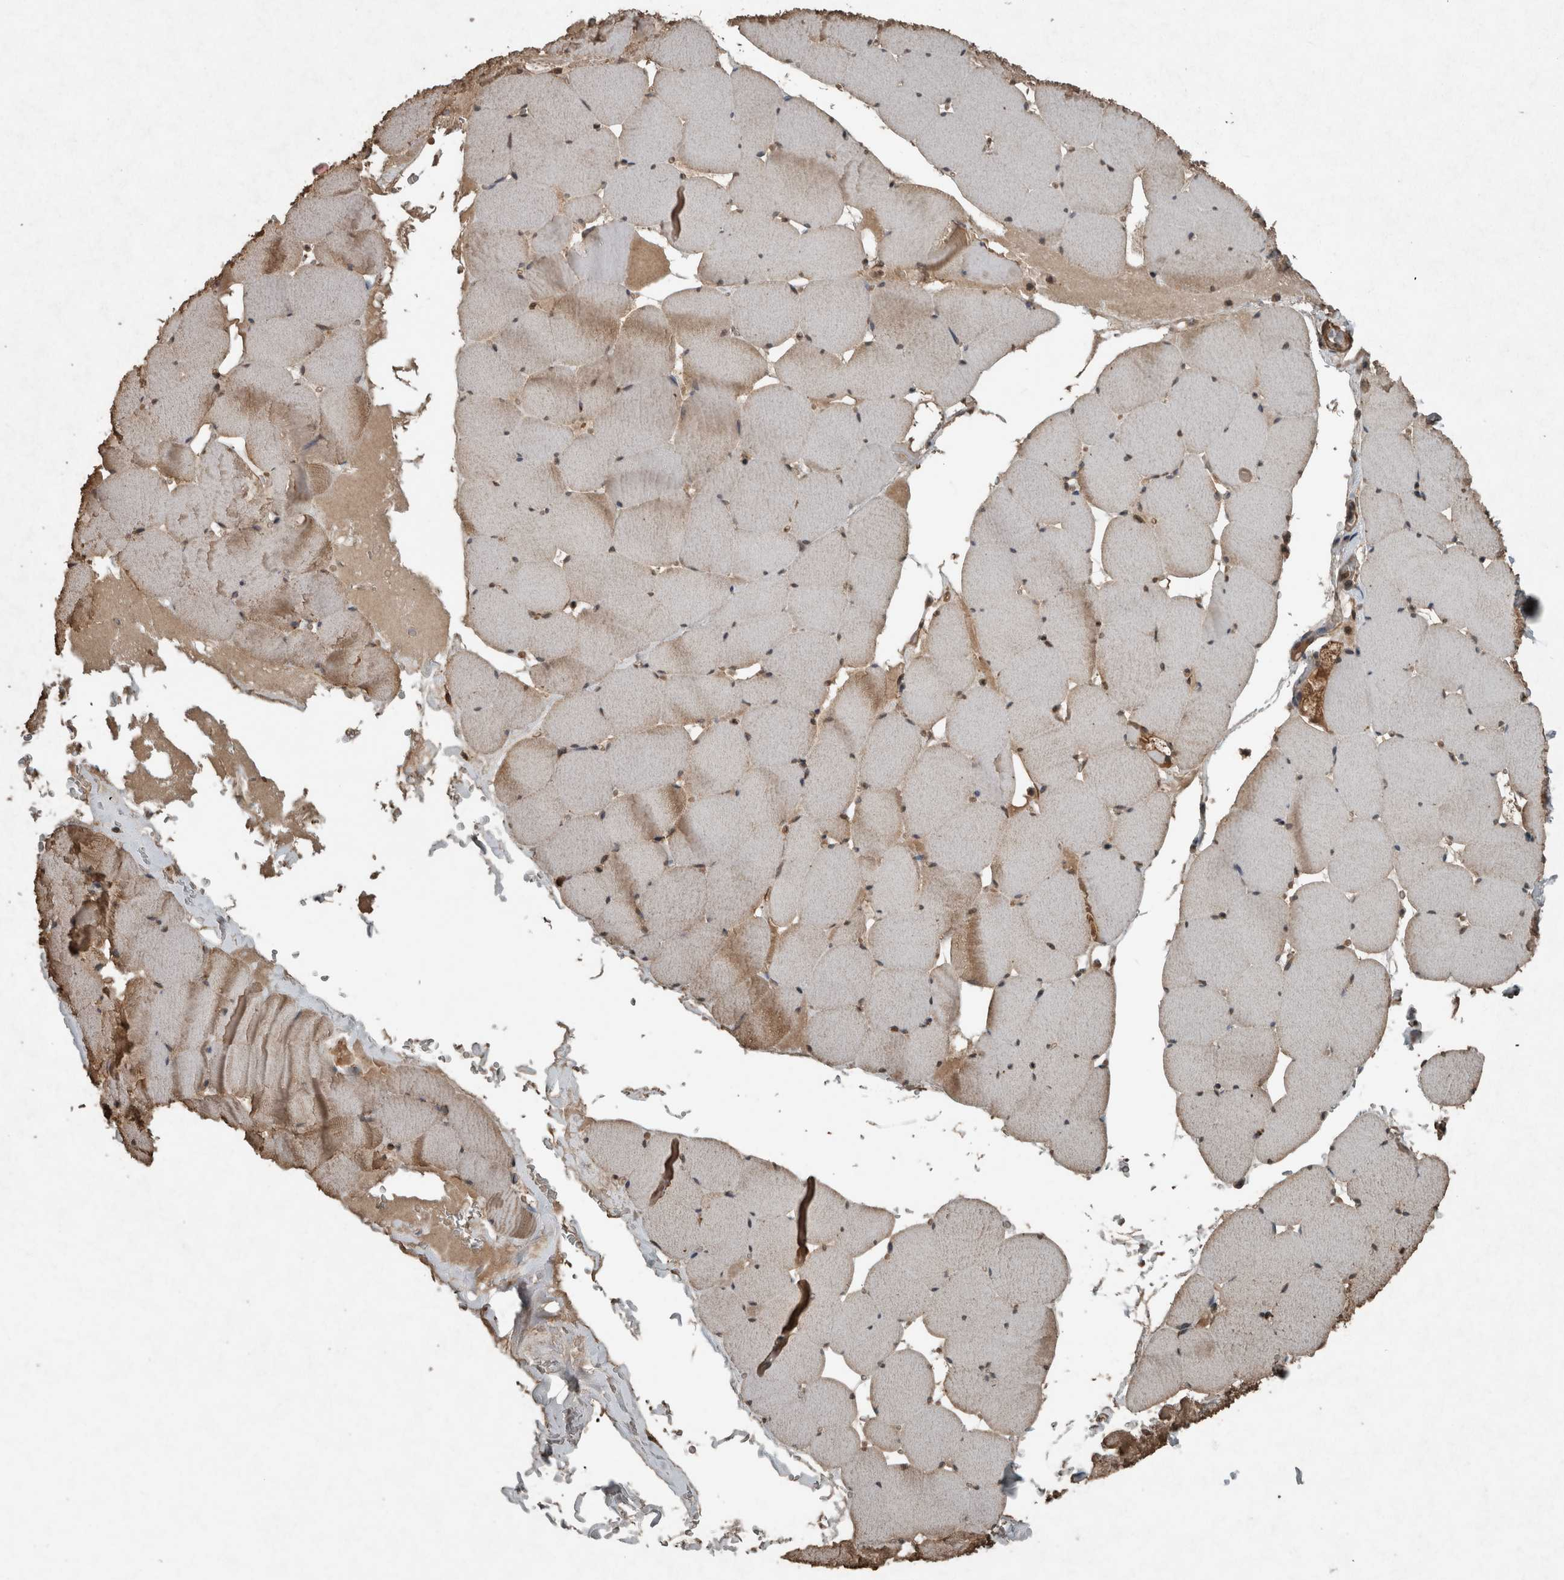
{"staining": {"intensity": "moderate", "quantity": "25%-75%", "location": "cytoplasmic/membranous"}, "tissue": "skeletal muscle", "cell_type": "Myocytes", "image_type": "normal", "snomed": [{"axis": "morphology", "description": "Normal tissue, NOS"}, {"axis": "topography", "description": "Skeletal muscle"}], "caption": "A brown stain highlights moderate cytoplasmic/membranous expression of a protein in myocytes of unremarkable human skeletal muscle.", "gene": "ARHGEF12", "patient": {"sex": "male", "age": 62}}